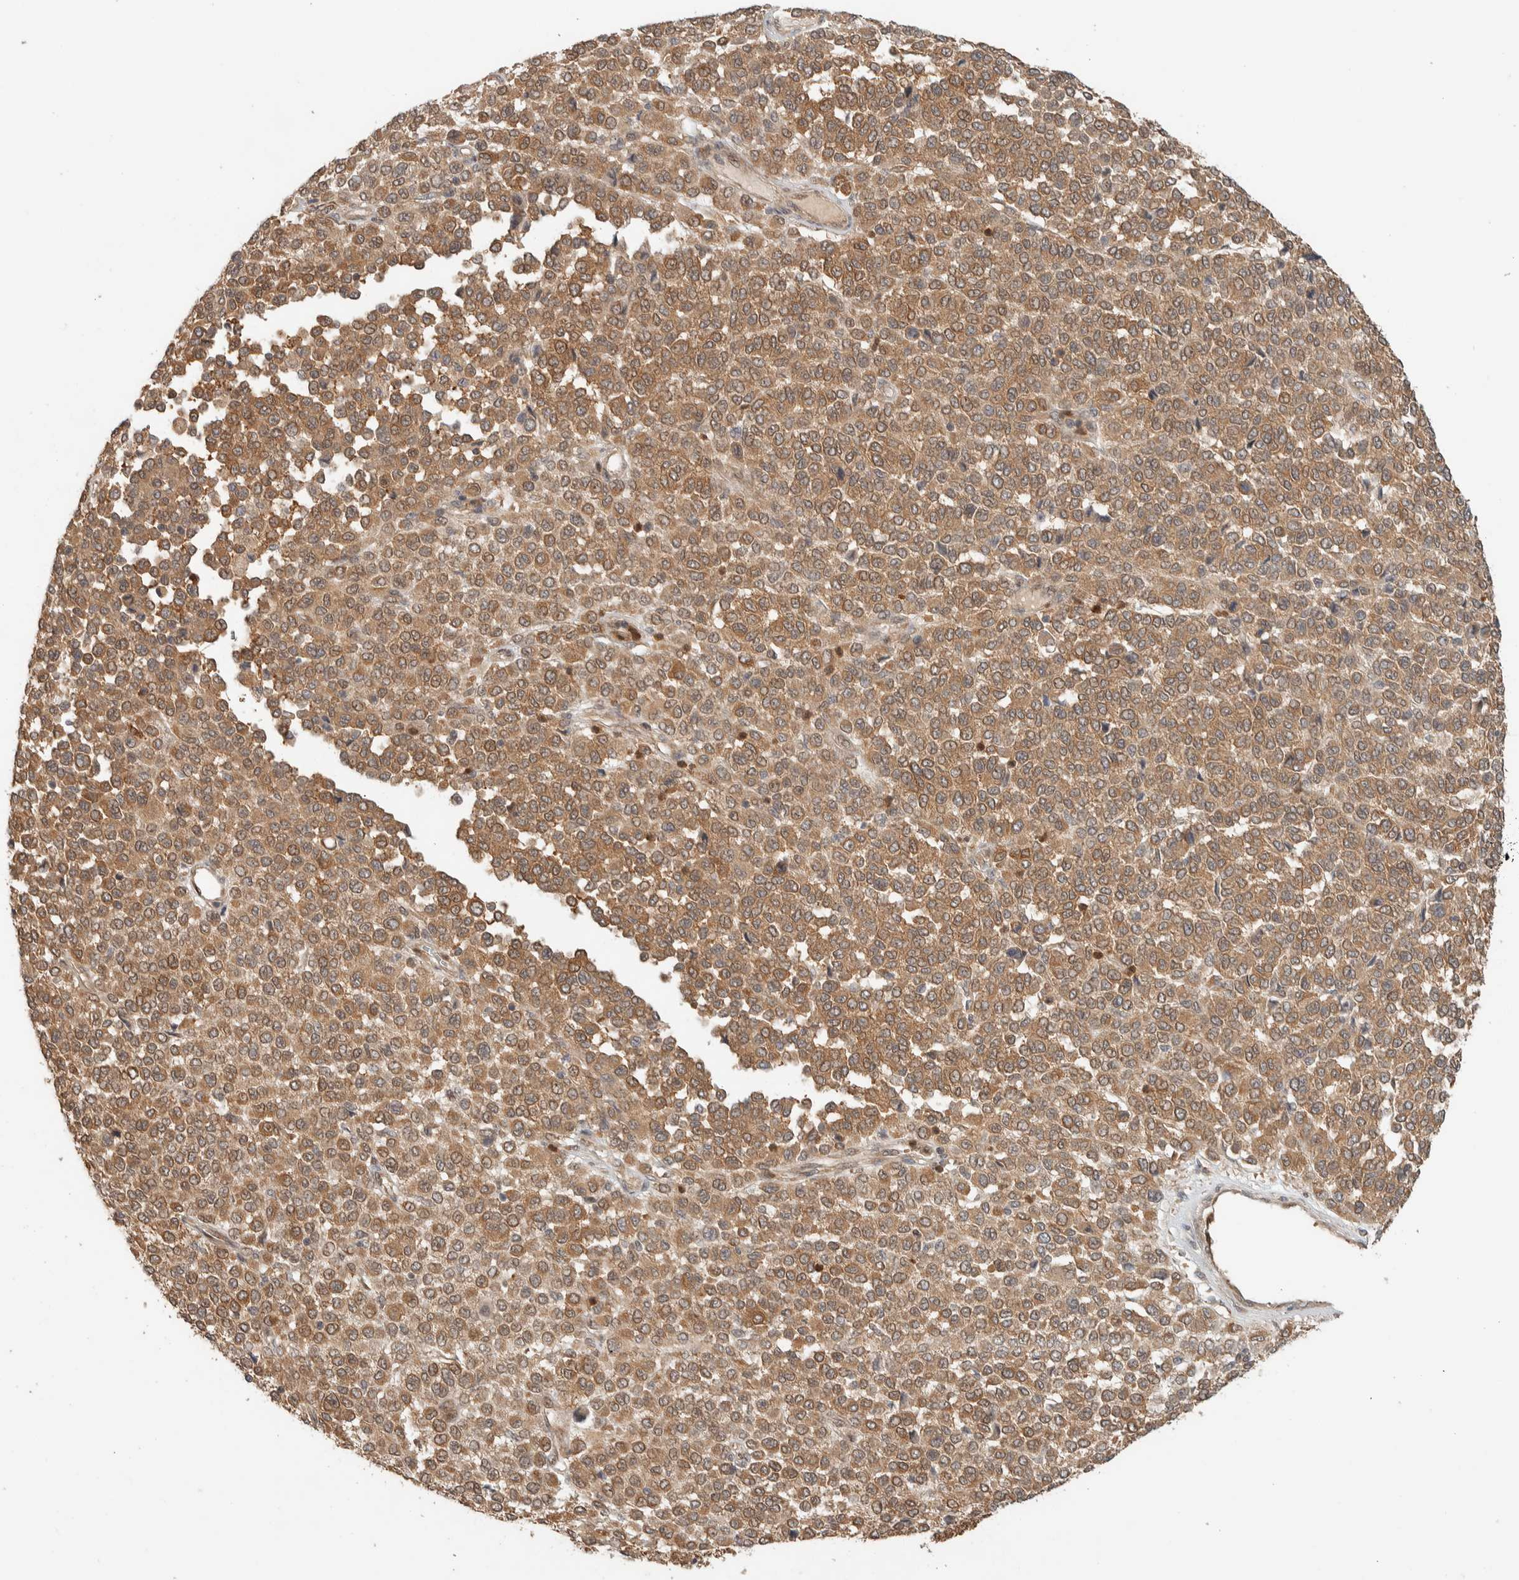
{"staining": {"intensity": "moderate", "quantity": ">75%", "location": "cytoplasmic/membranous"}, "tissue": "melanoma", "cell_type": "Tumor cells", "image_type": "cancer", "snomed": [{"axis": "morphology", "description": "Malignant melanoma, Metastatic site"}, {"axis": "topography", "description": "Pancreas"}], "caption": "Immunohistochemistry photomicrograph of neoplastic tissue: melanoma stained using immunohistochemistry displays medium levels of moderate protein expression localized specifically in the cytoplasmic/membranous of tumor cells, appearing as a cytoplasmic/membranous brown color.", "gene": "ADSS2", "patient": {"sex": "female", "age": 30}}